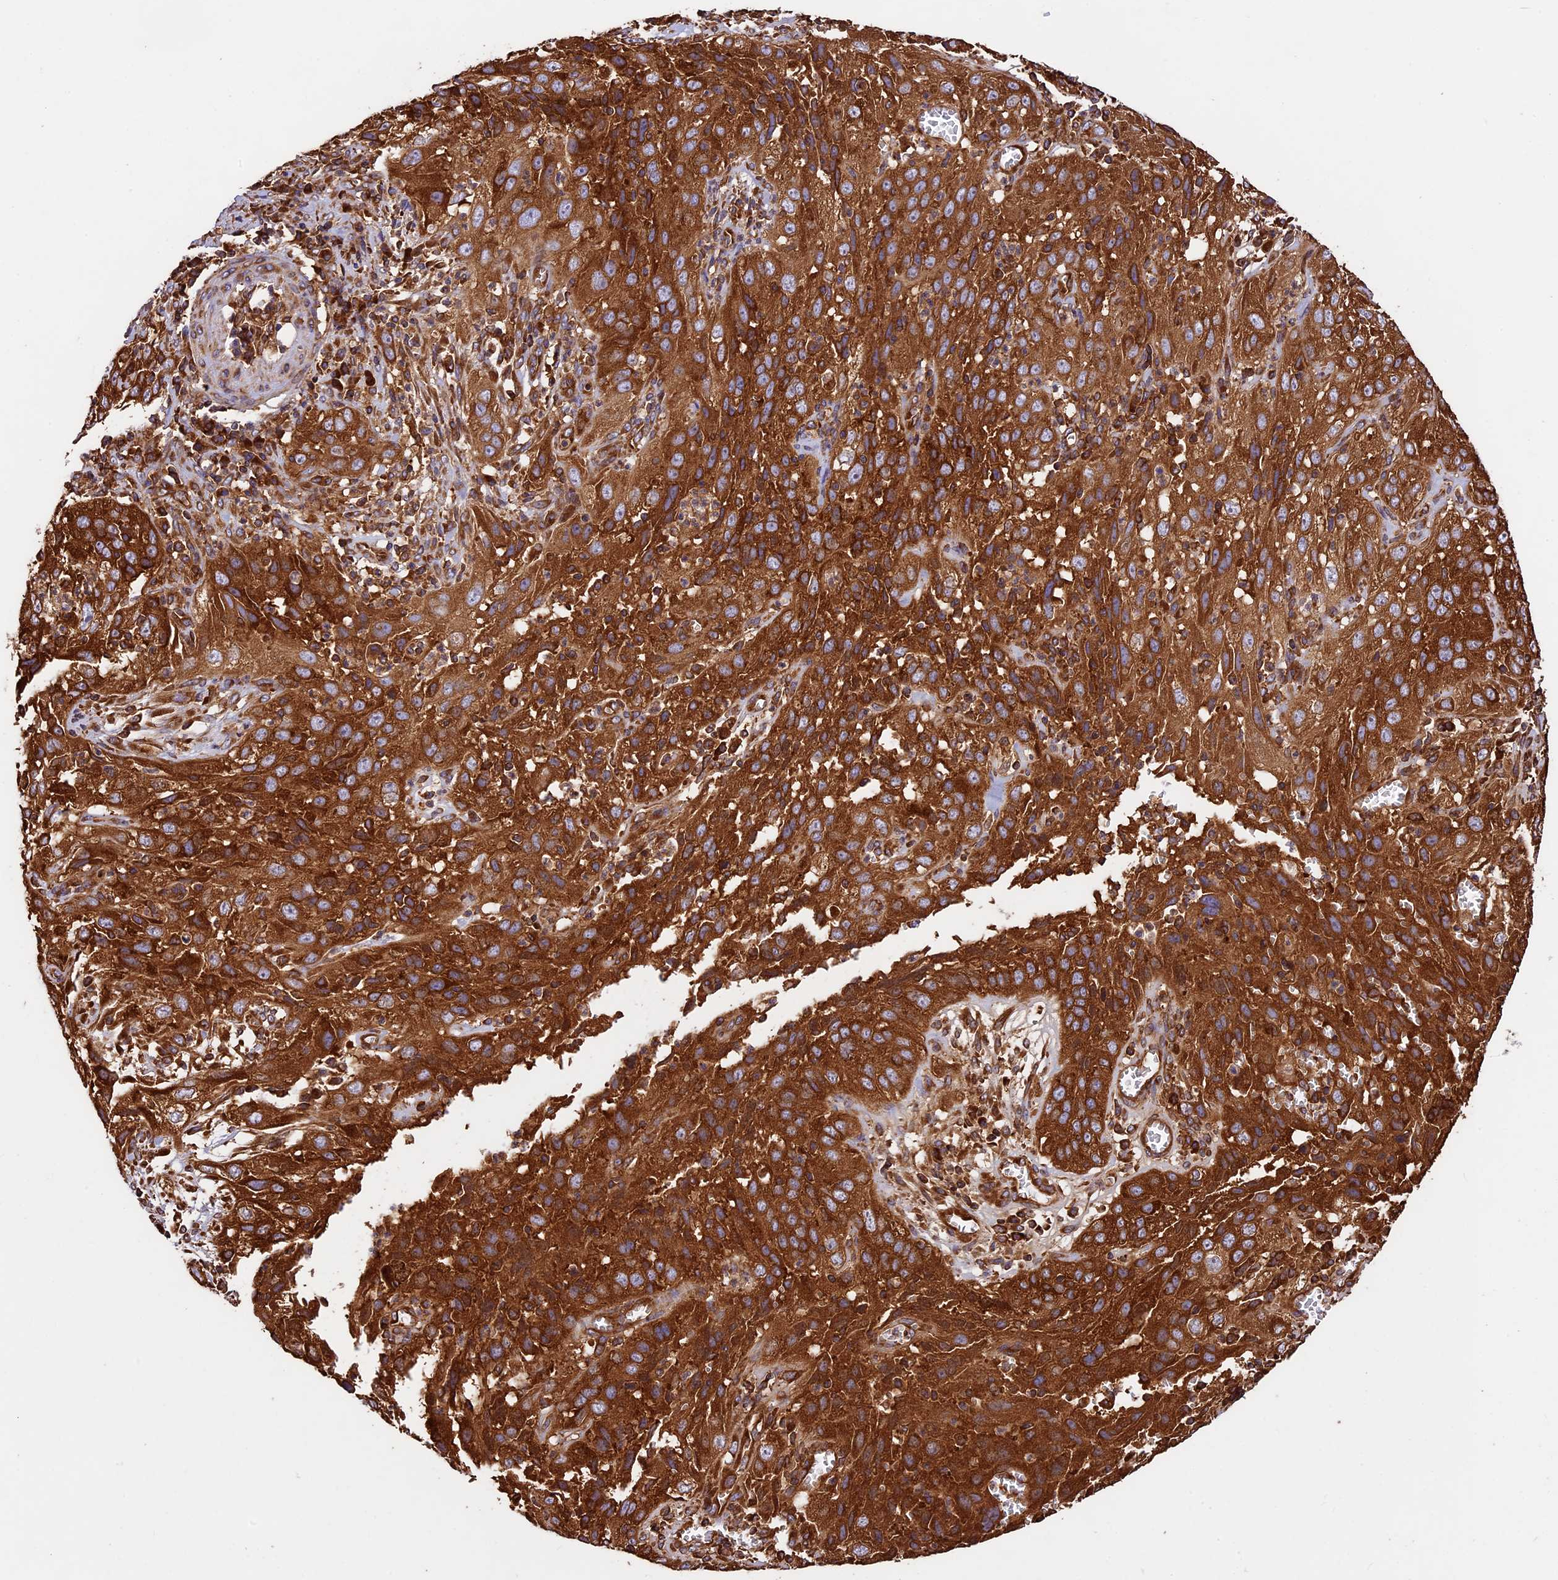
{"staining": {"intensity": "strong", "quantity": ">75%", "location": "cytoplasmic/membranous"}, "tissue": "cervical cancer", "cell_type": "Tumor cells", "image_type": "cancer", "snomed": [{"axis": "morphology", "description": "Squamous cell carcinoma, NOS"}, {"axis": "topography", "description": "Cervix"}], "caption": "Human squamous cell carcinoma (cervical) stained with a brown dye shows strong cytoplasmic/membranous positive expression in about >75% of tumor cells.", "gene": "KARS1", "patient": {"sex": "female", "age": 32}}